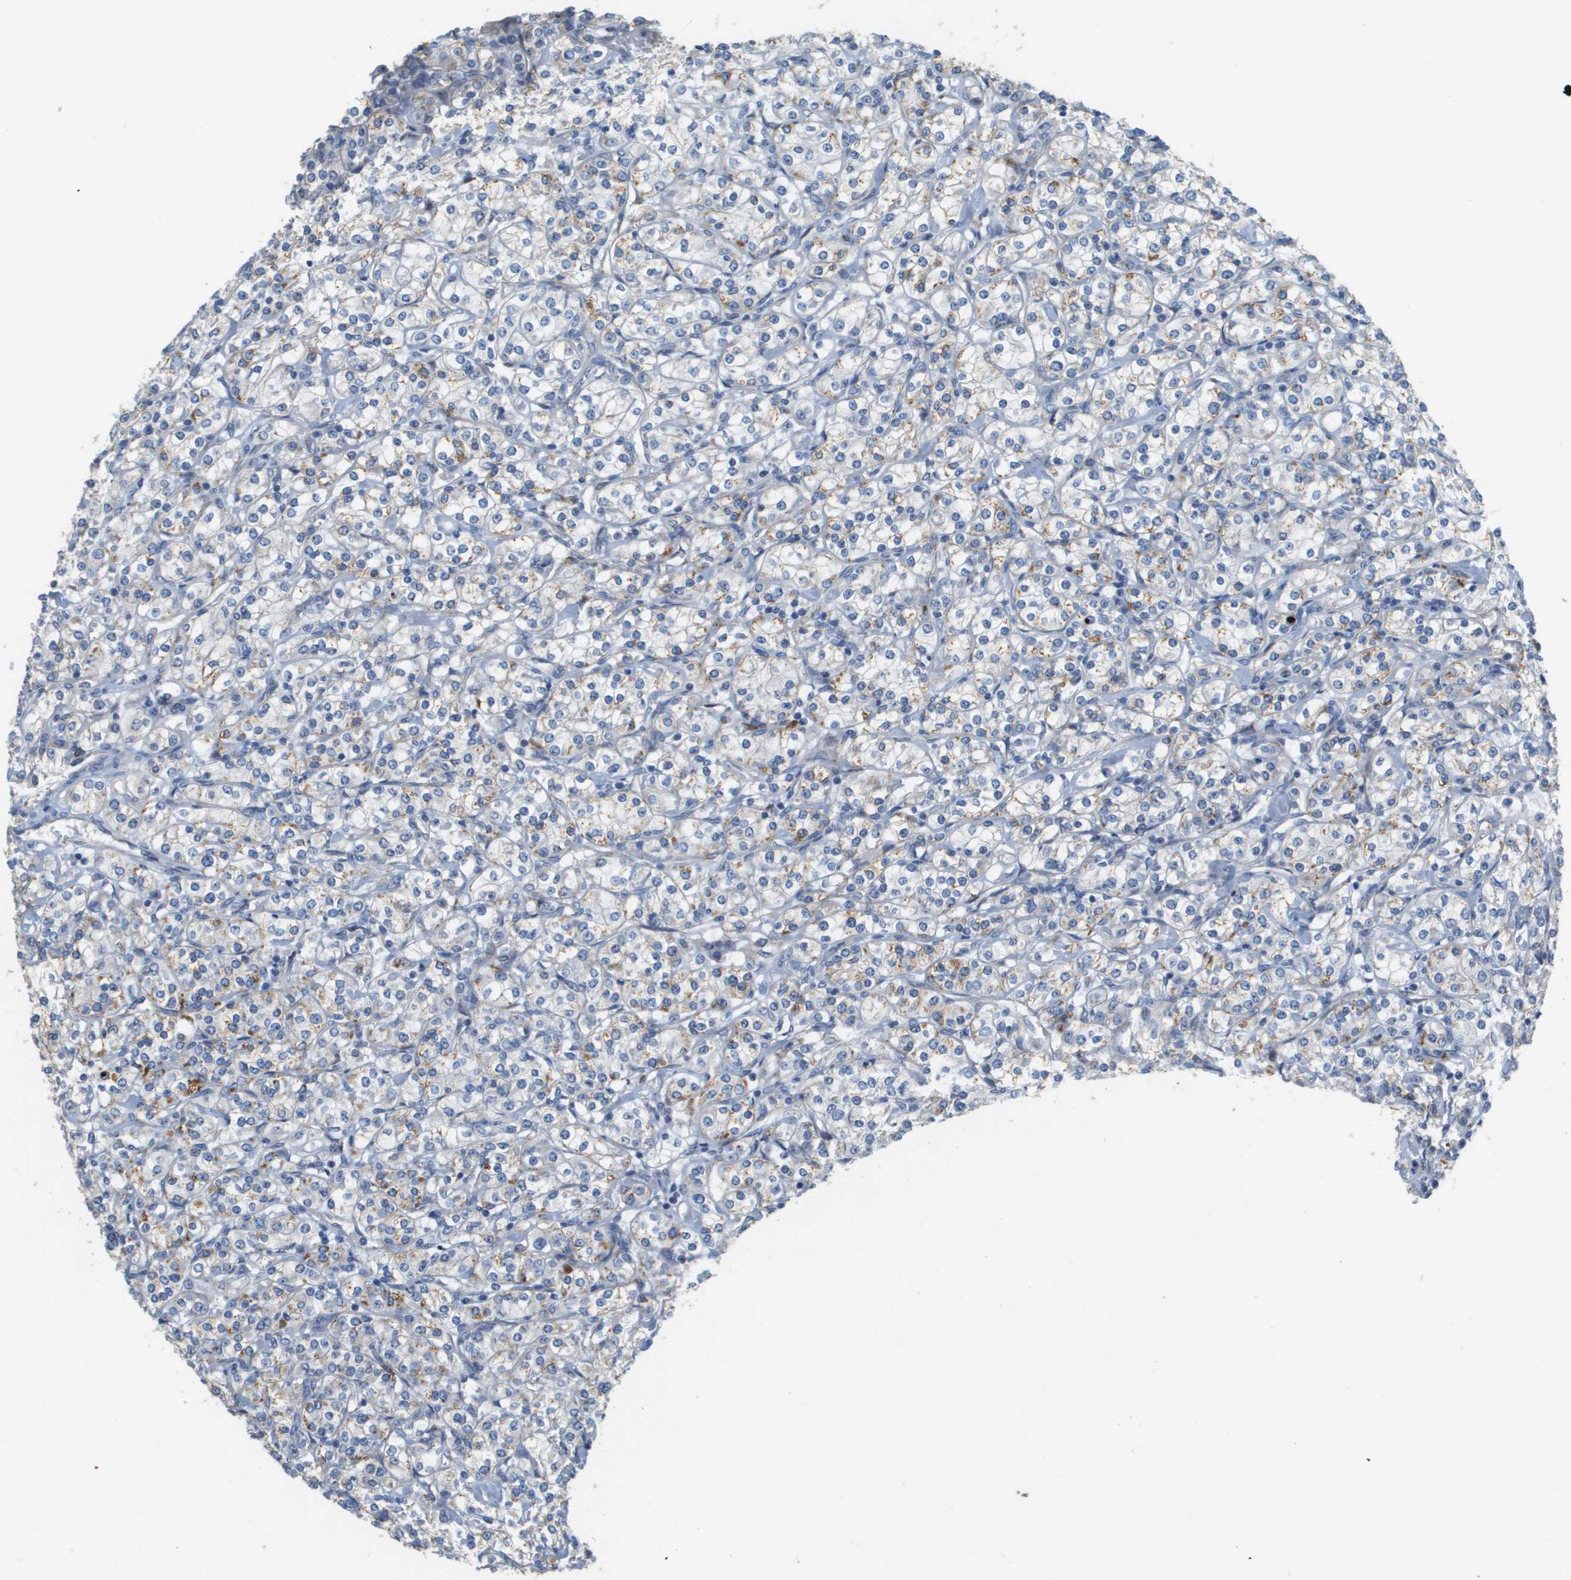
{"staining": {"intensity": "moderate", "quantity": "<25%", "location": "cytoplasmic/membranous"}, "tissue": "renal cancer", "cell_type": "Tumor cells", "image_type": "cancer", "snomed": [{"axis": "morphology", "description": "Adenocarcinoma, NOS"}, {"axis": "topography", "description": "Kidney"}], "caption": "IHC micrograph of neoplastic tissue: human renal cancer stained using immunohistochemistry reveals low levels of moderate protein expression localized specifically in the cytoplasmic/membranous of tumor cells, appearing as a cytoplasmic/membranous brown color.", "gene": "CASP10", "patient": {"sex": "male", "age": 77}}